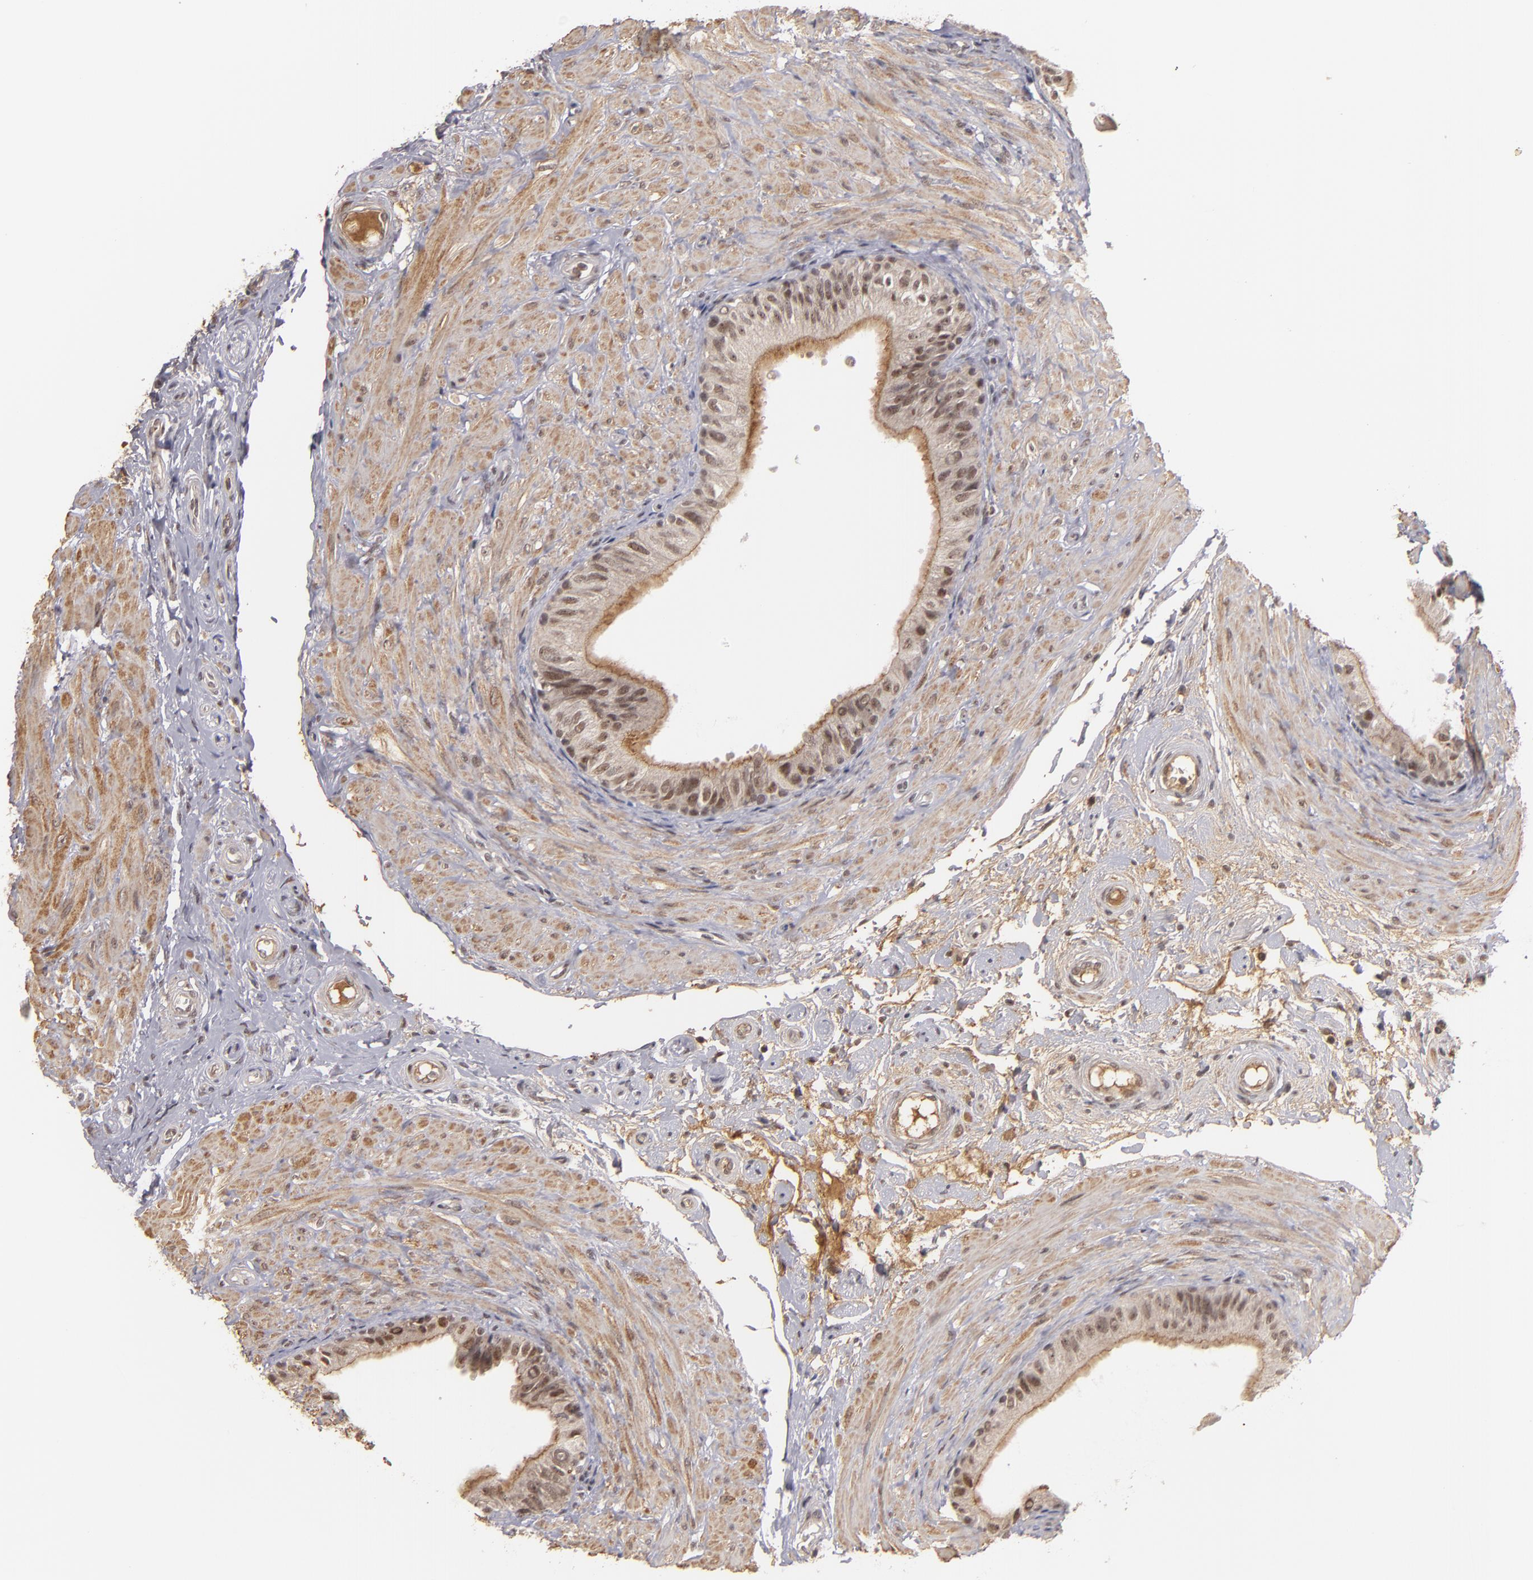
{"staining": {"intensity": "moderate", "quantity": ">75%", "location": "cytoplasmic/membranous,nuclear"}, "tissue": "epididymis", "cell_type": "Glandular cells", "image_type": "normal", "snomed": [{"axis": "morphology", "description": "Normal tissue, NOS"}, {"axis": "topography", "description": "Epididymis"}], "caption": "A high-resolution photomicrograph shows IHC staining of unremarkable epididymis, which reveals moderate cytoplasmic/membranous,nuclear expression in about >75% of glandular cells. The staining is performed using DAB (3,3'-diaminobenzidine) brown chromogen to label protein expression. The nuclei are counter-stained blue using hematoxylin.", "gene": "ZNF234", "patient": {"sex": "male", "age": 68}}